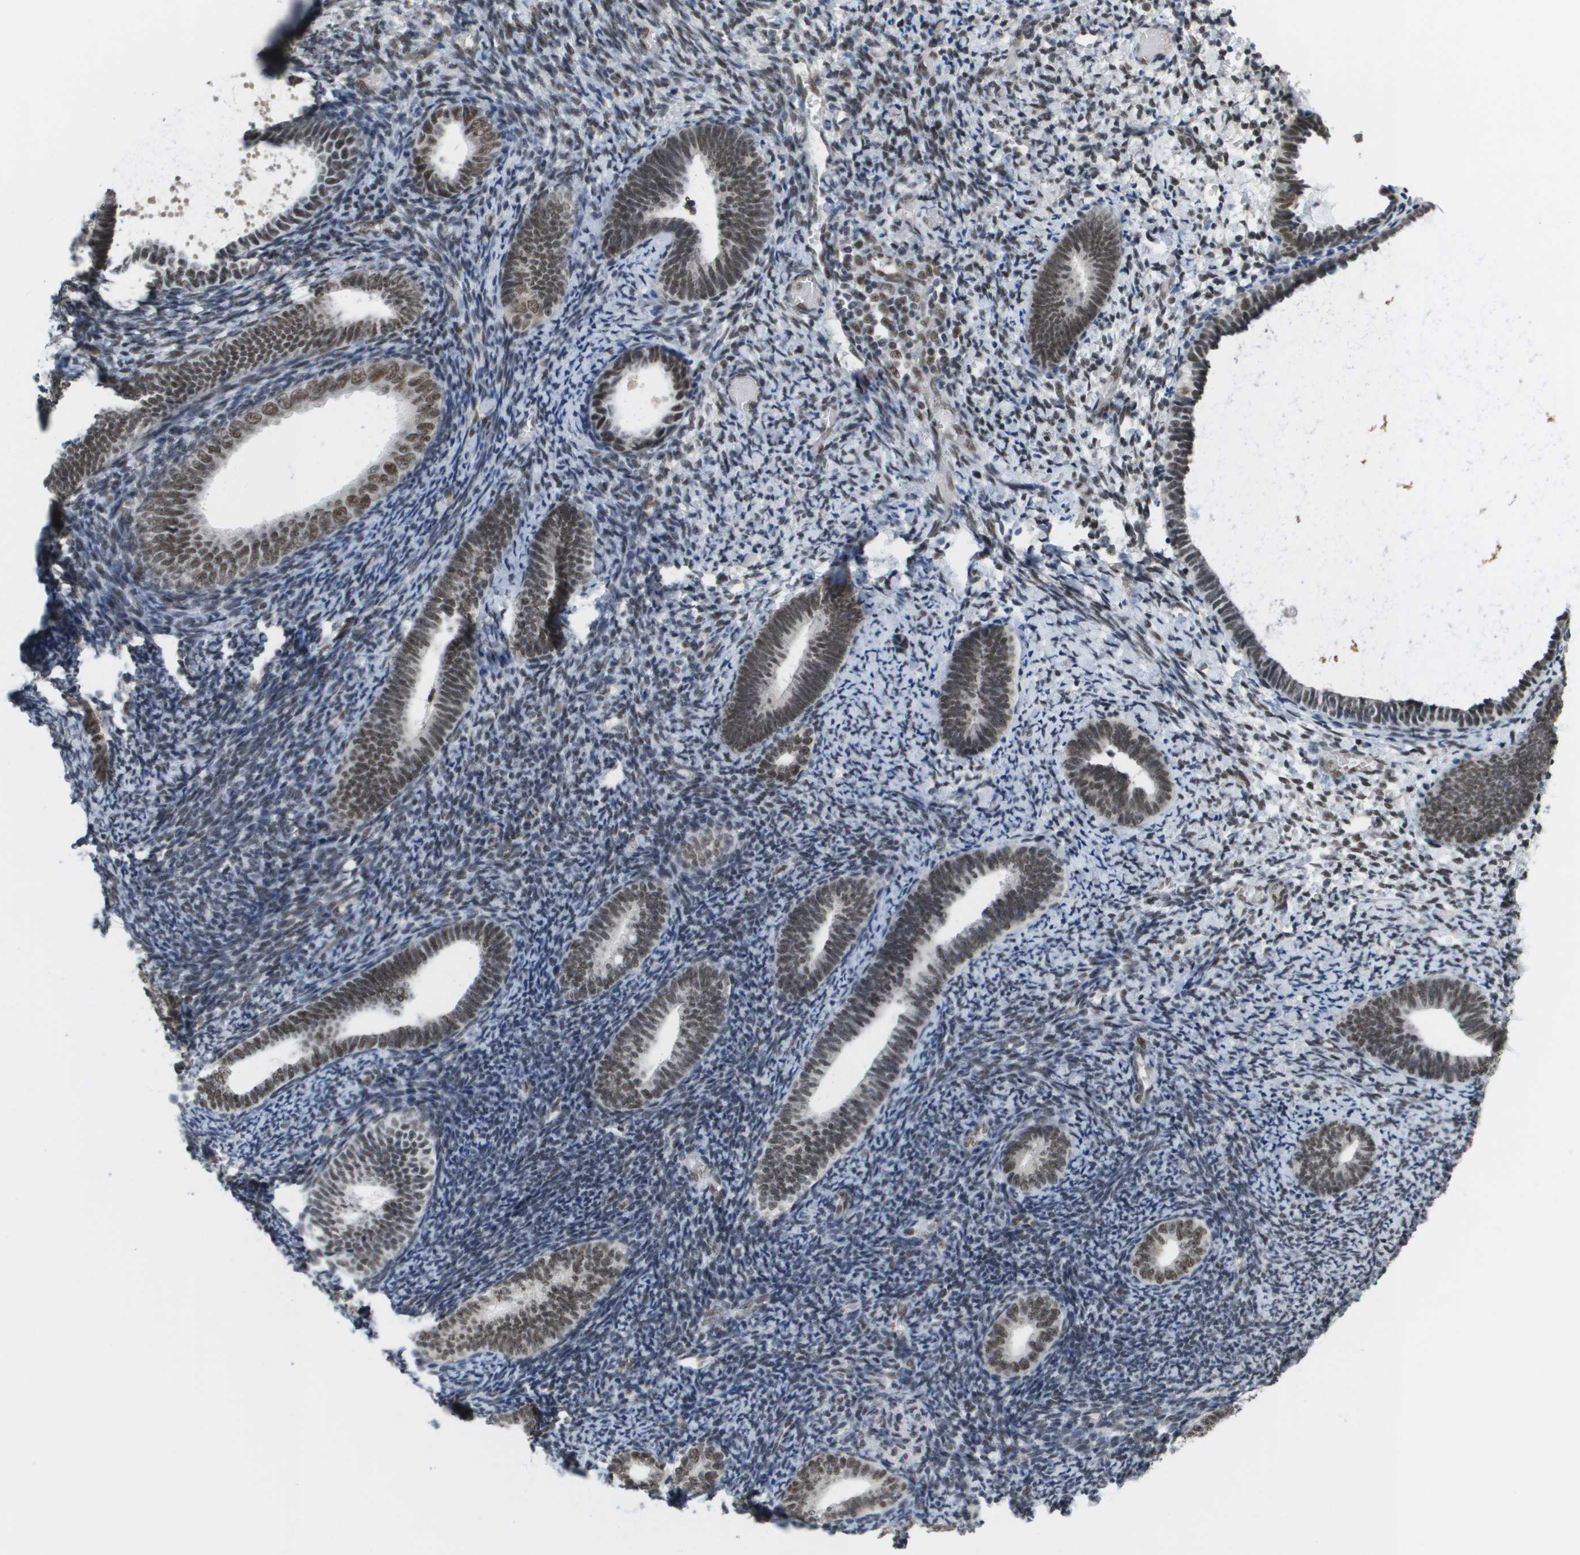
{"staining": {"intensity": "weak", "quantity": "<25%", "location": "nuclear"}, "tissue": "endometrium", "cell_type": "Cells in endometrial stroma", "image_type": "normal", "snomed": [{"axis": "morphology", "description": "Normal tissue, NOS"}, {"axis": "topography", "description": "Endometrium"}], "caption": "This is an immunohistochemistry photomicrograph of unremarkable endometrium. There is no positivity in cells in endometrial stroma.", "gene": "ISY1", "patient": {"sex": "female", "age": 66}}